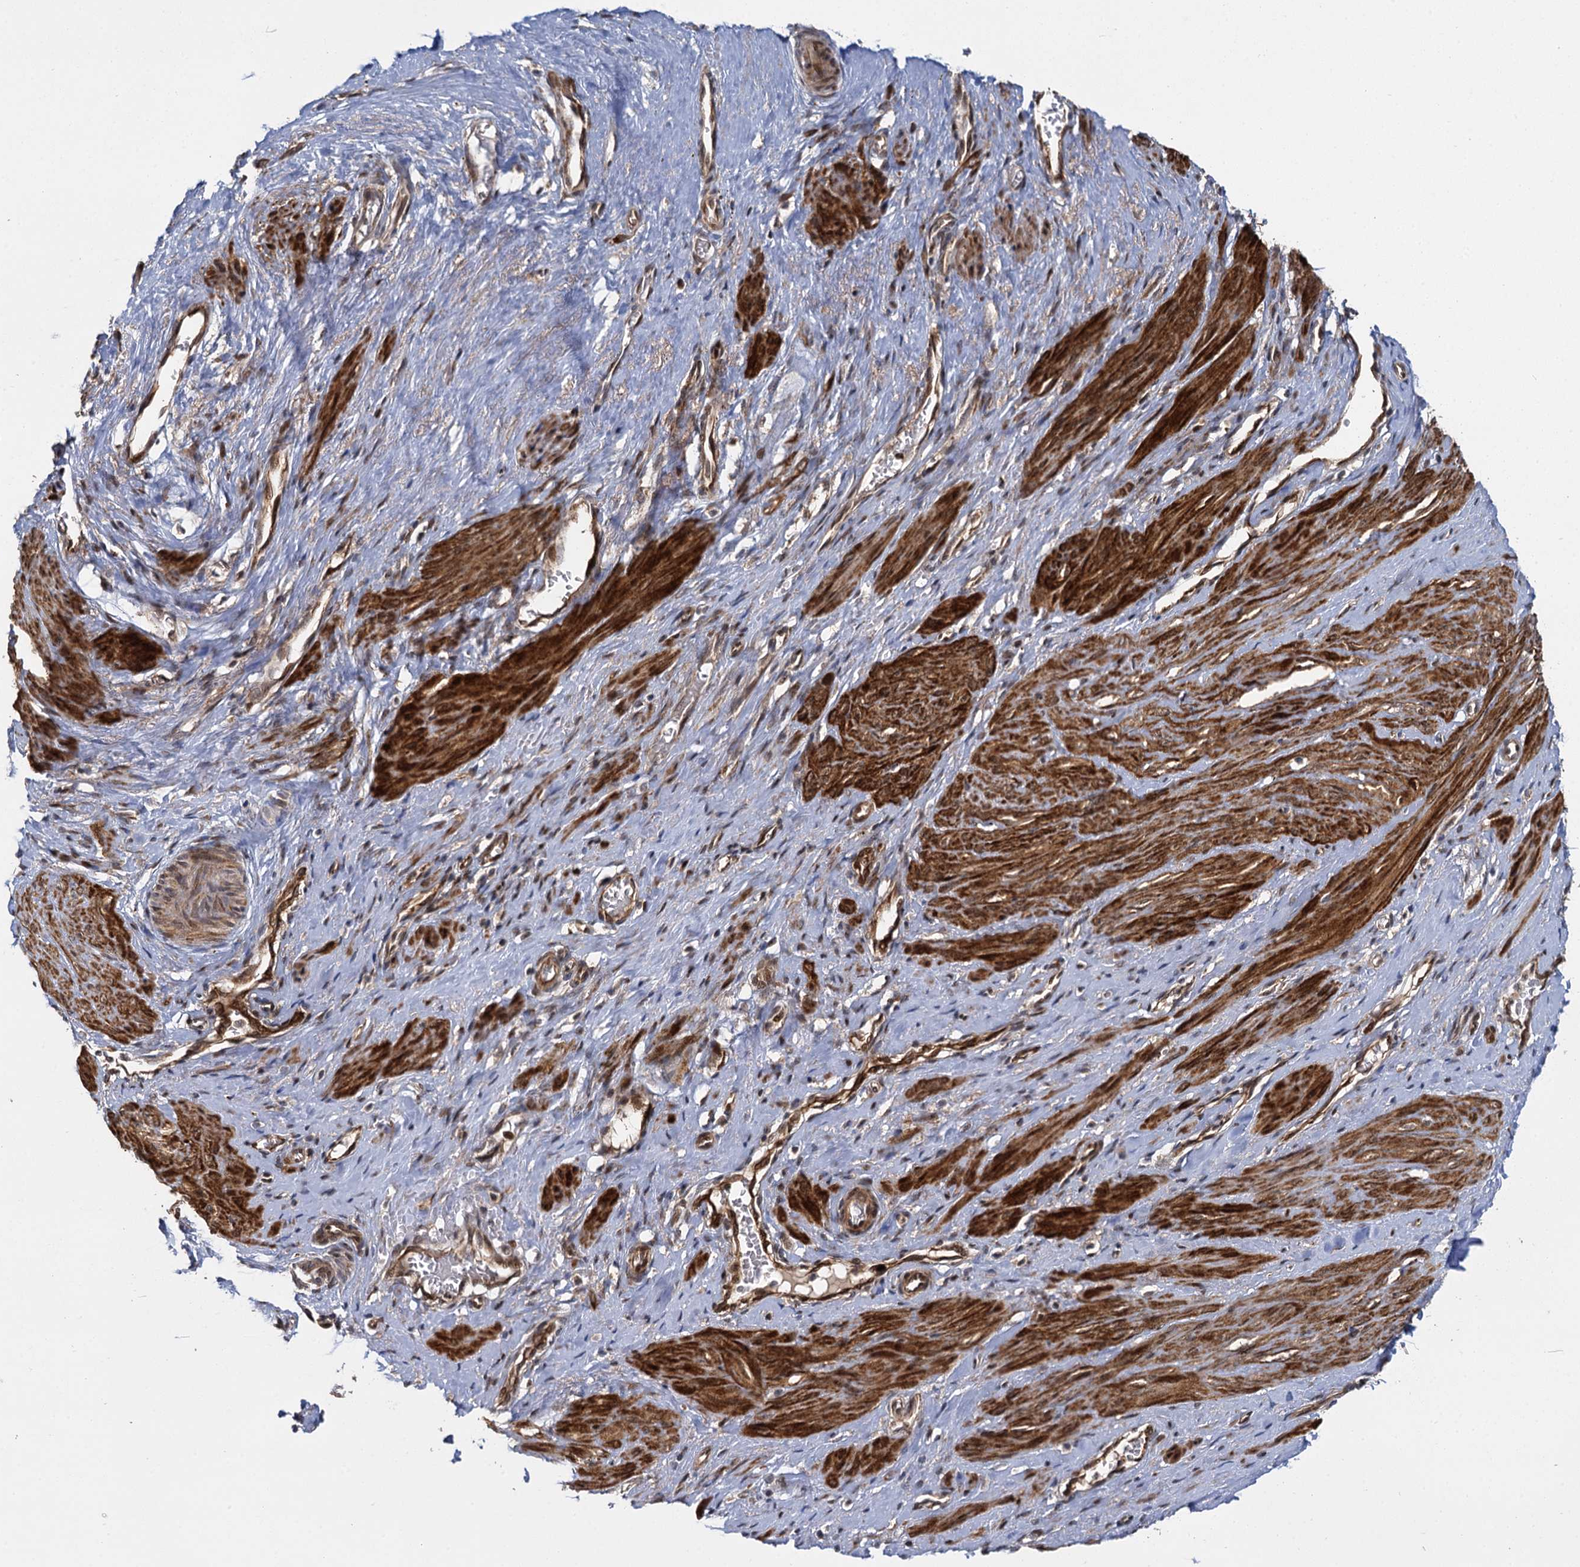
{"staining": {"intensity": "strong", "quantity": ">75%", "location": "cytoplasmic/membranous"}, "tissue": "smooth muscle", "cell_type": "Smooth muscle cells", "image_type": "normal", "snomed": [{"axis": "morphology", "description": "Normal tissue, NOS"}, {"axis": "topography", "description": "Endometrium"}], "caption": "Protein analysis of normal smooth muscle shows strong cytoplasmic/membranous expression in about >75% of smooth muscle cells. Nuclei are stained in blue.", "gene": "GAL3ST4", "patient": {"sex": "female", "age": 33}}